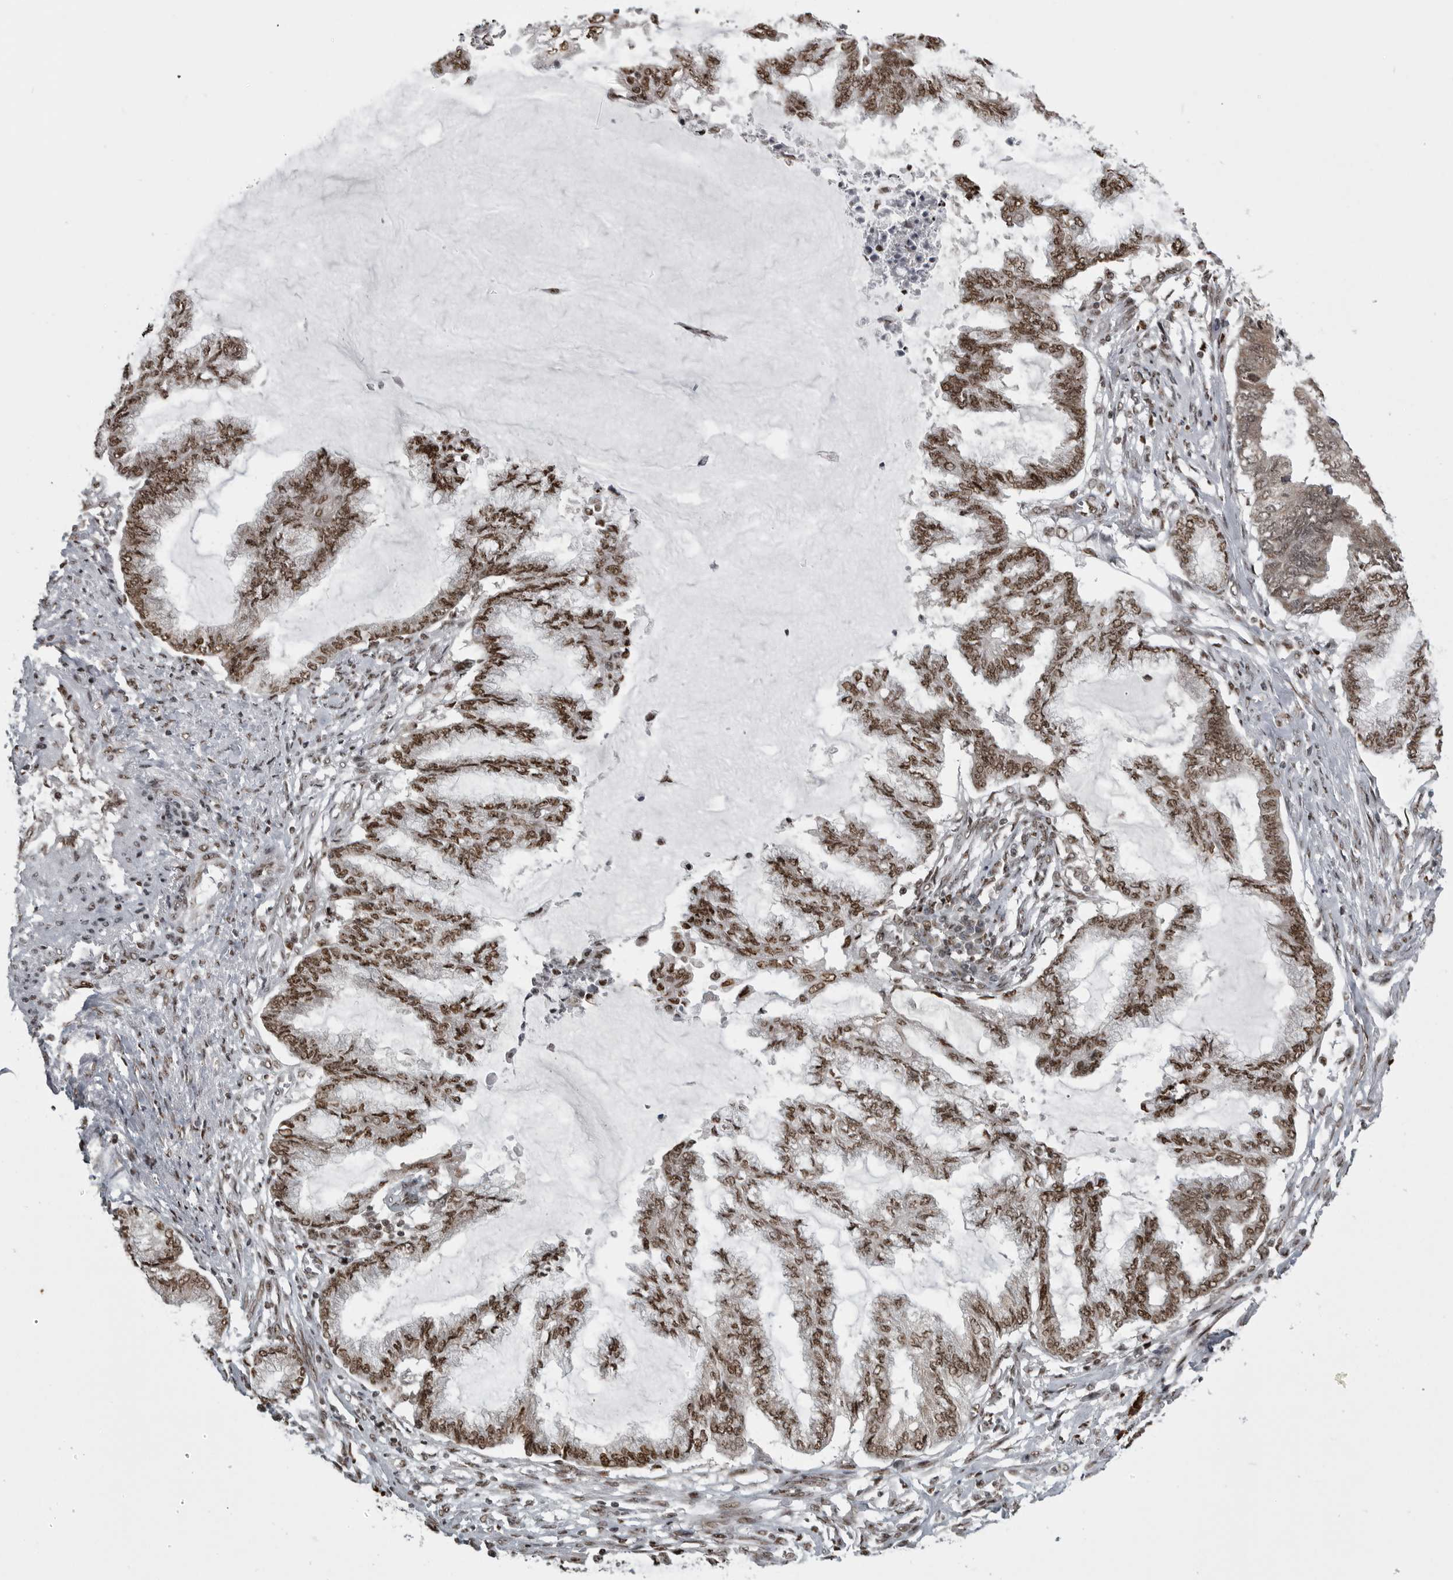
{"staining": {"intensity": "moderate", "quantity": ">75%", "location": "nuclear"}, "tissue": "endometrial cancer", "cell_type": "Tumor cells", "image_type": "cancer", "snomed": [{"axis": "morphology", "description": "Adenocarcinoma, NOS"}, {"axis": "topography", "description": "Endometrium"}], "caption": "Tumor cells reveal medium levels of moderate nuclear positivity in approximately >75% of cells in human endometrial adenocarcinoma. (DAB (3,3'-diaminobenzidine) IHC, brown staining for protein, blue staining for nuclei).", "gene": "YAF2", "patient": {"sex": "female", "age": 86}}